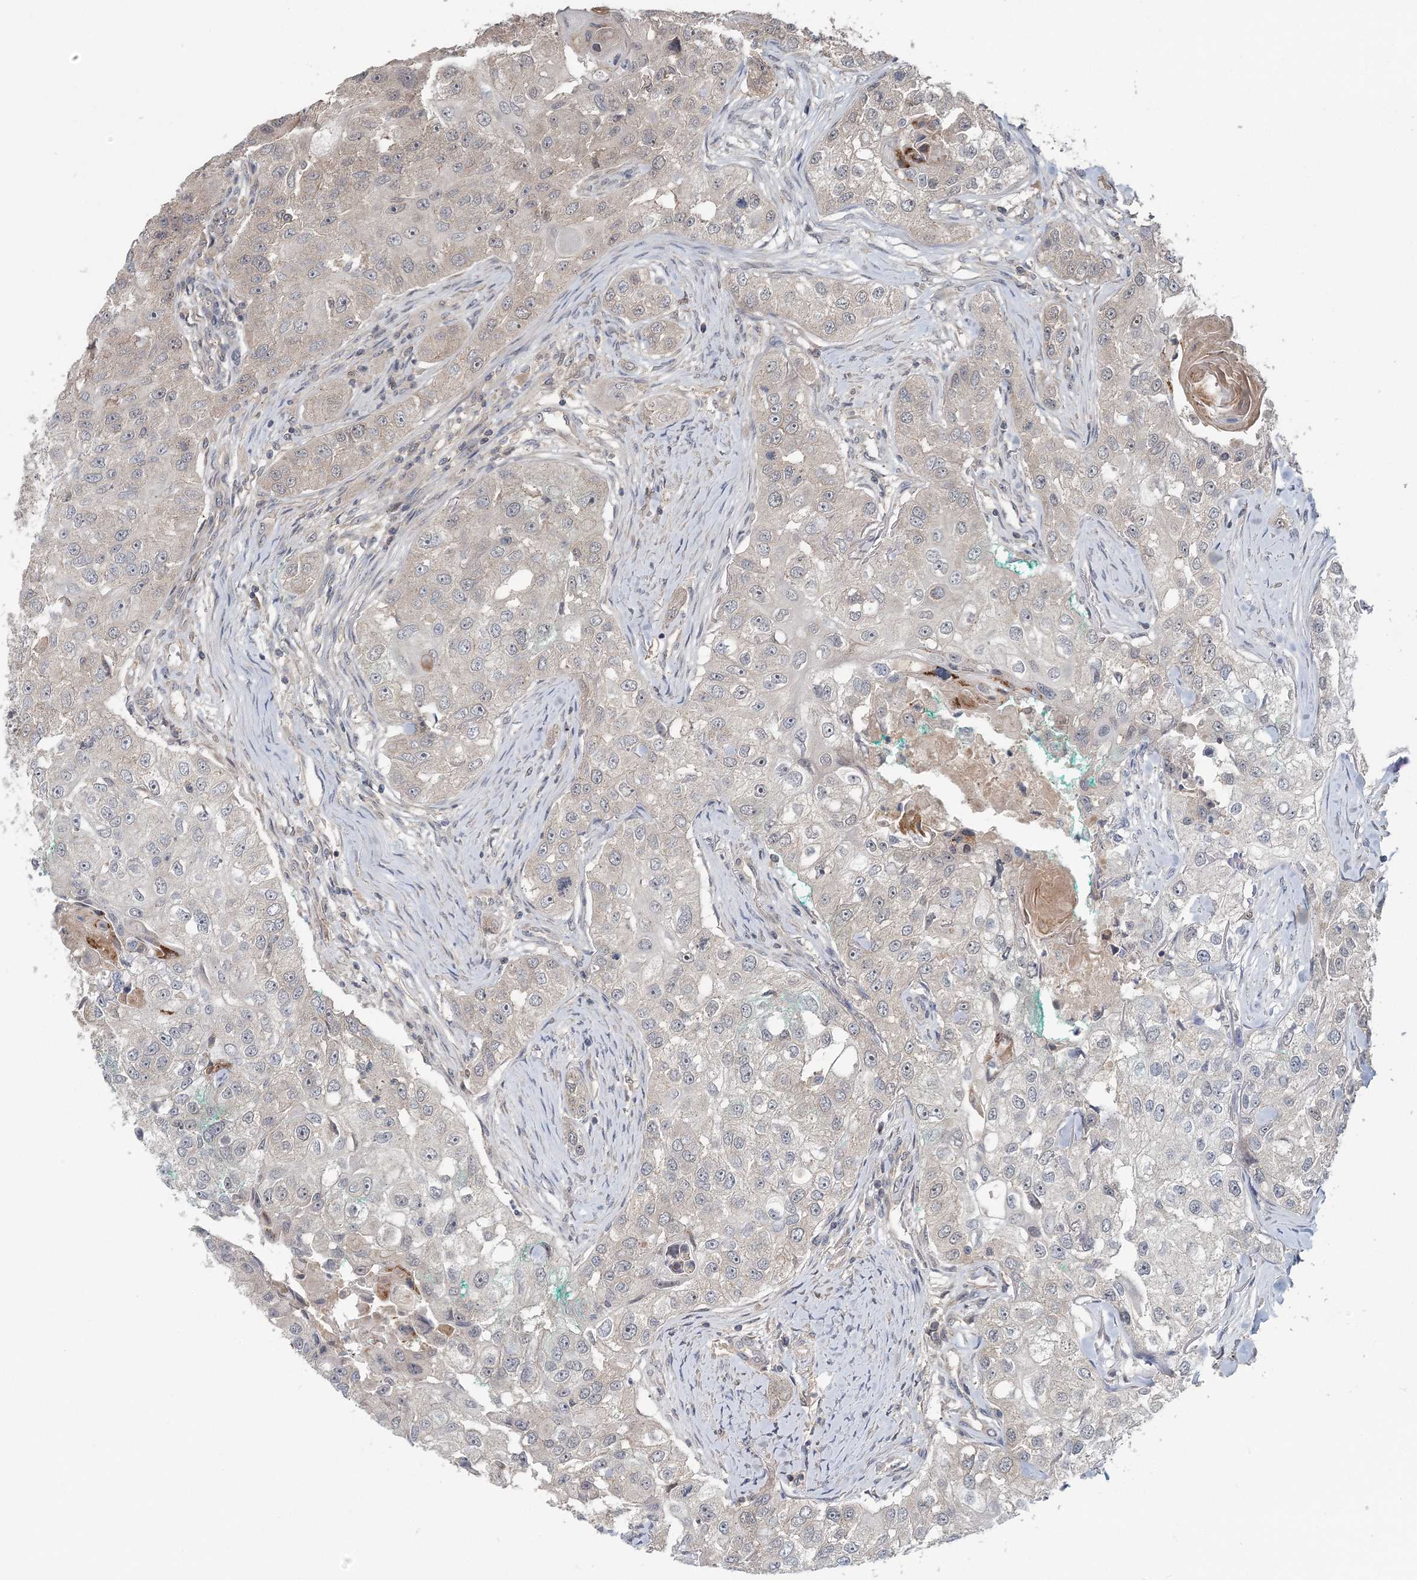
{"staining": {"intensity": "negative", "quantity": "none", "location": "none"}, "tissue": "head and neck cancer", "cell_type": "Tumor cells", "image_type": "cancer", "snomed": [{"axis": "morphology", "description": "Normal tissue, NOS"}, {"axis": "morphology", "description": "Squamous cell carcinoma, NOS"}, {"axis": "topography", "description": "Skeletal muscle"}, {"axis": "topography", "description": "Head-Neck"}], "caption": "A photomicrograph of head and neck squamous cell carcinoma stained for a protein demonstrates no brown staining in tumor cells. (IHC, brightfield microscopy, high magnification).", "gene": "RNF25", "patient": {"sex": "male", "age": 51}}